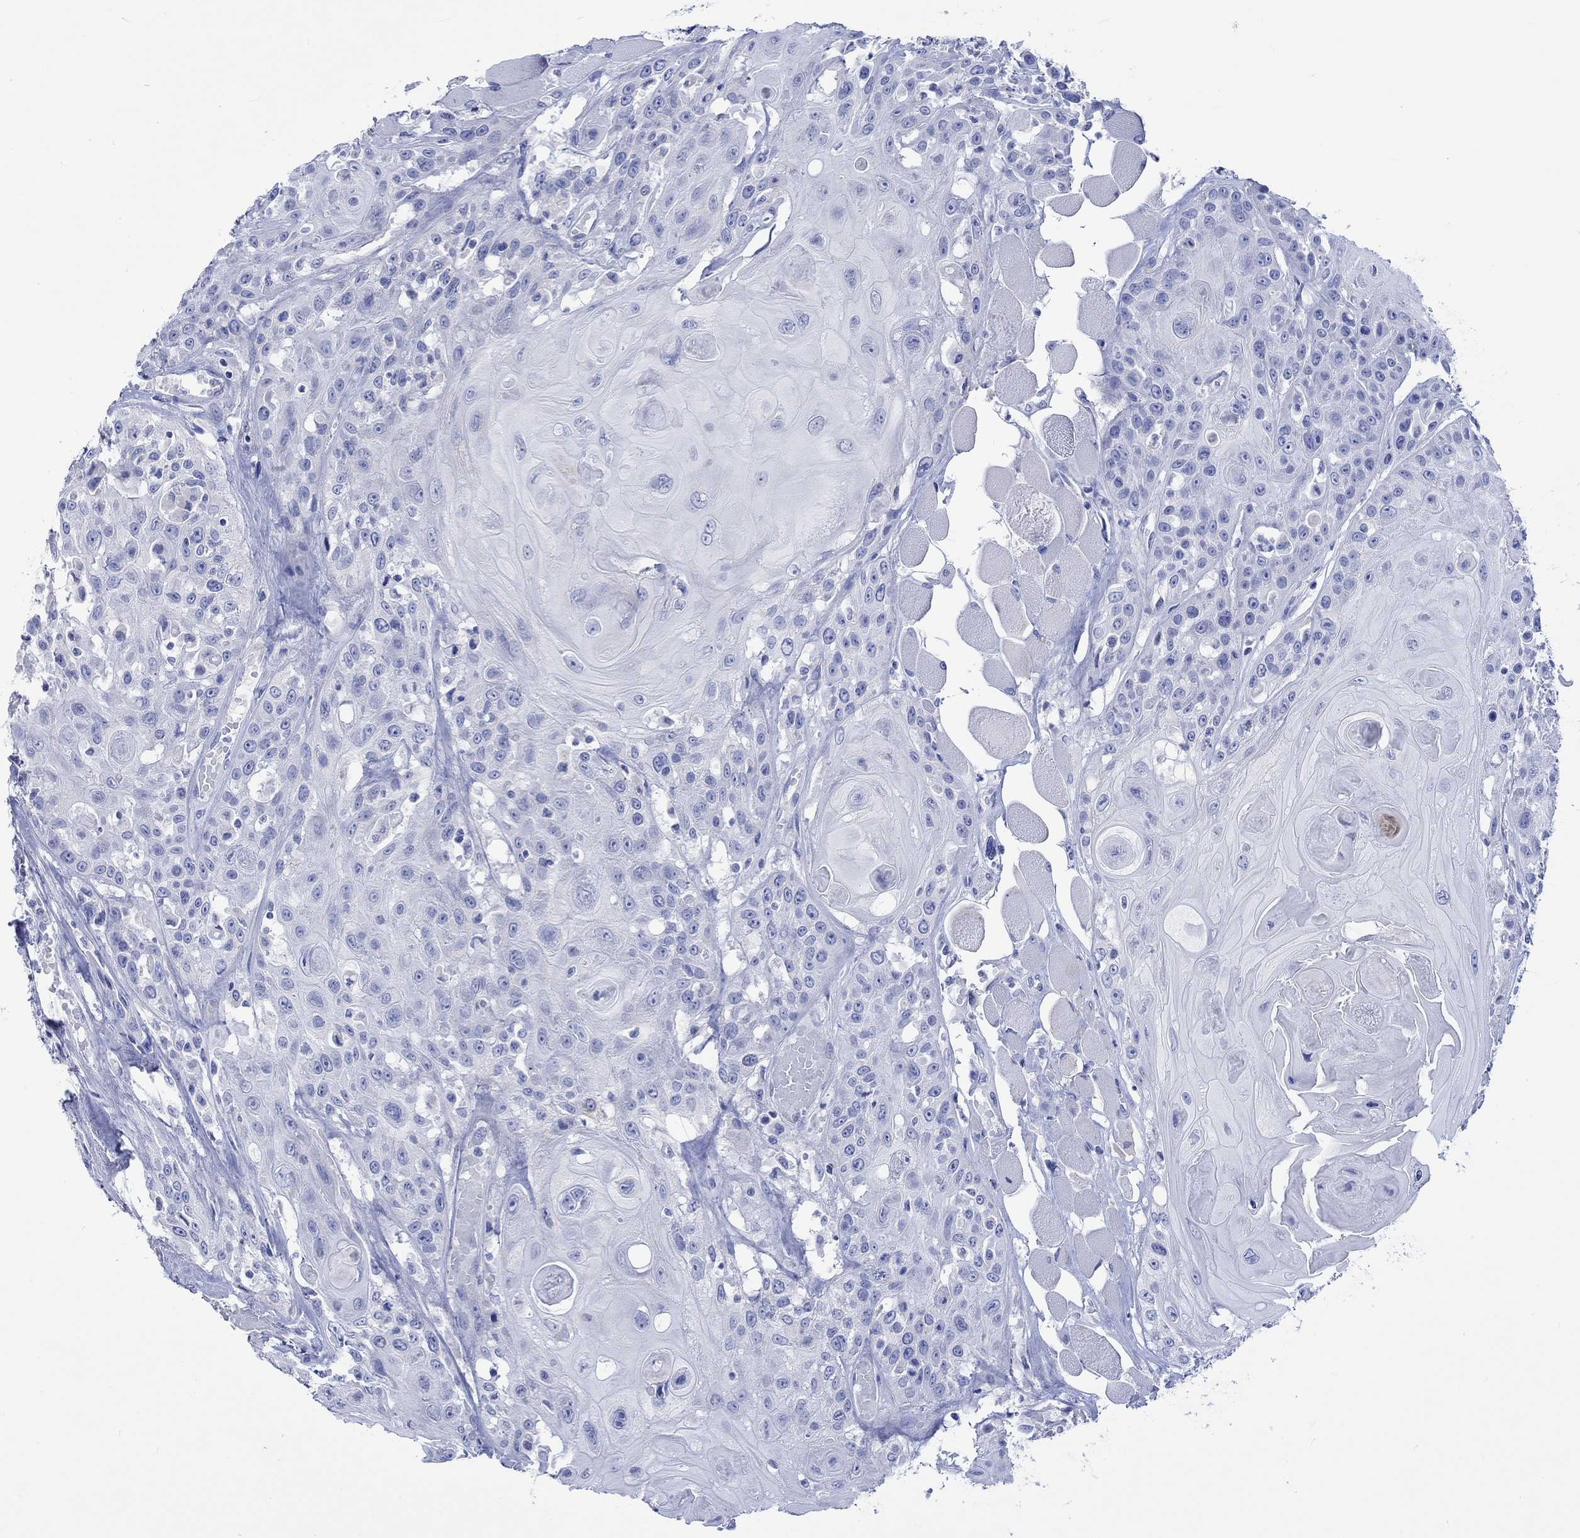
{"staining": {"intensity": "negative", "quantity": "none", "location": "none"}, "tissue": "head and neck cancer", "cell_type": "Tumor cells", "image_type": "cancer", "snomed": [{"axis": "morphology", "description": "Squamous cell carcinoma, NOS"}, {"axis": "topography", "description": "Head-Neck"}], "caption": "Tumor cells are negative for protein expression in human head and neck squamous cell carcinoma.", "gene": "CPLX2", "patient": {"sex": "female", "age": 59}}